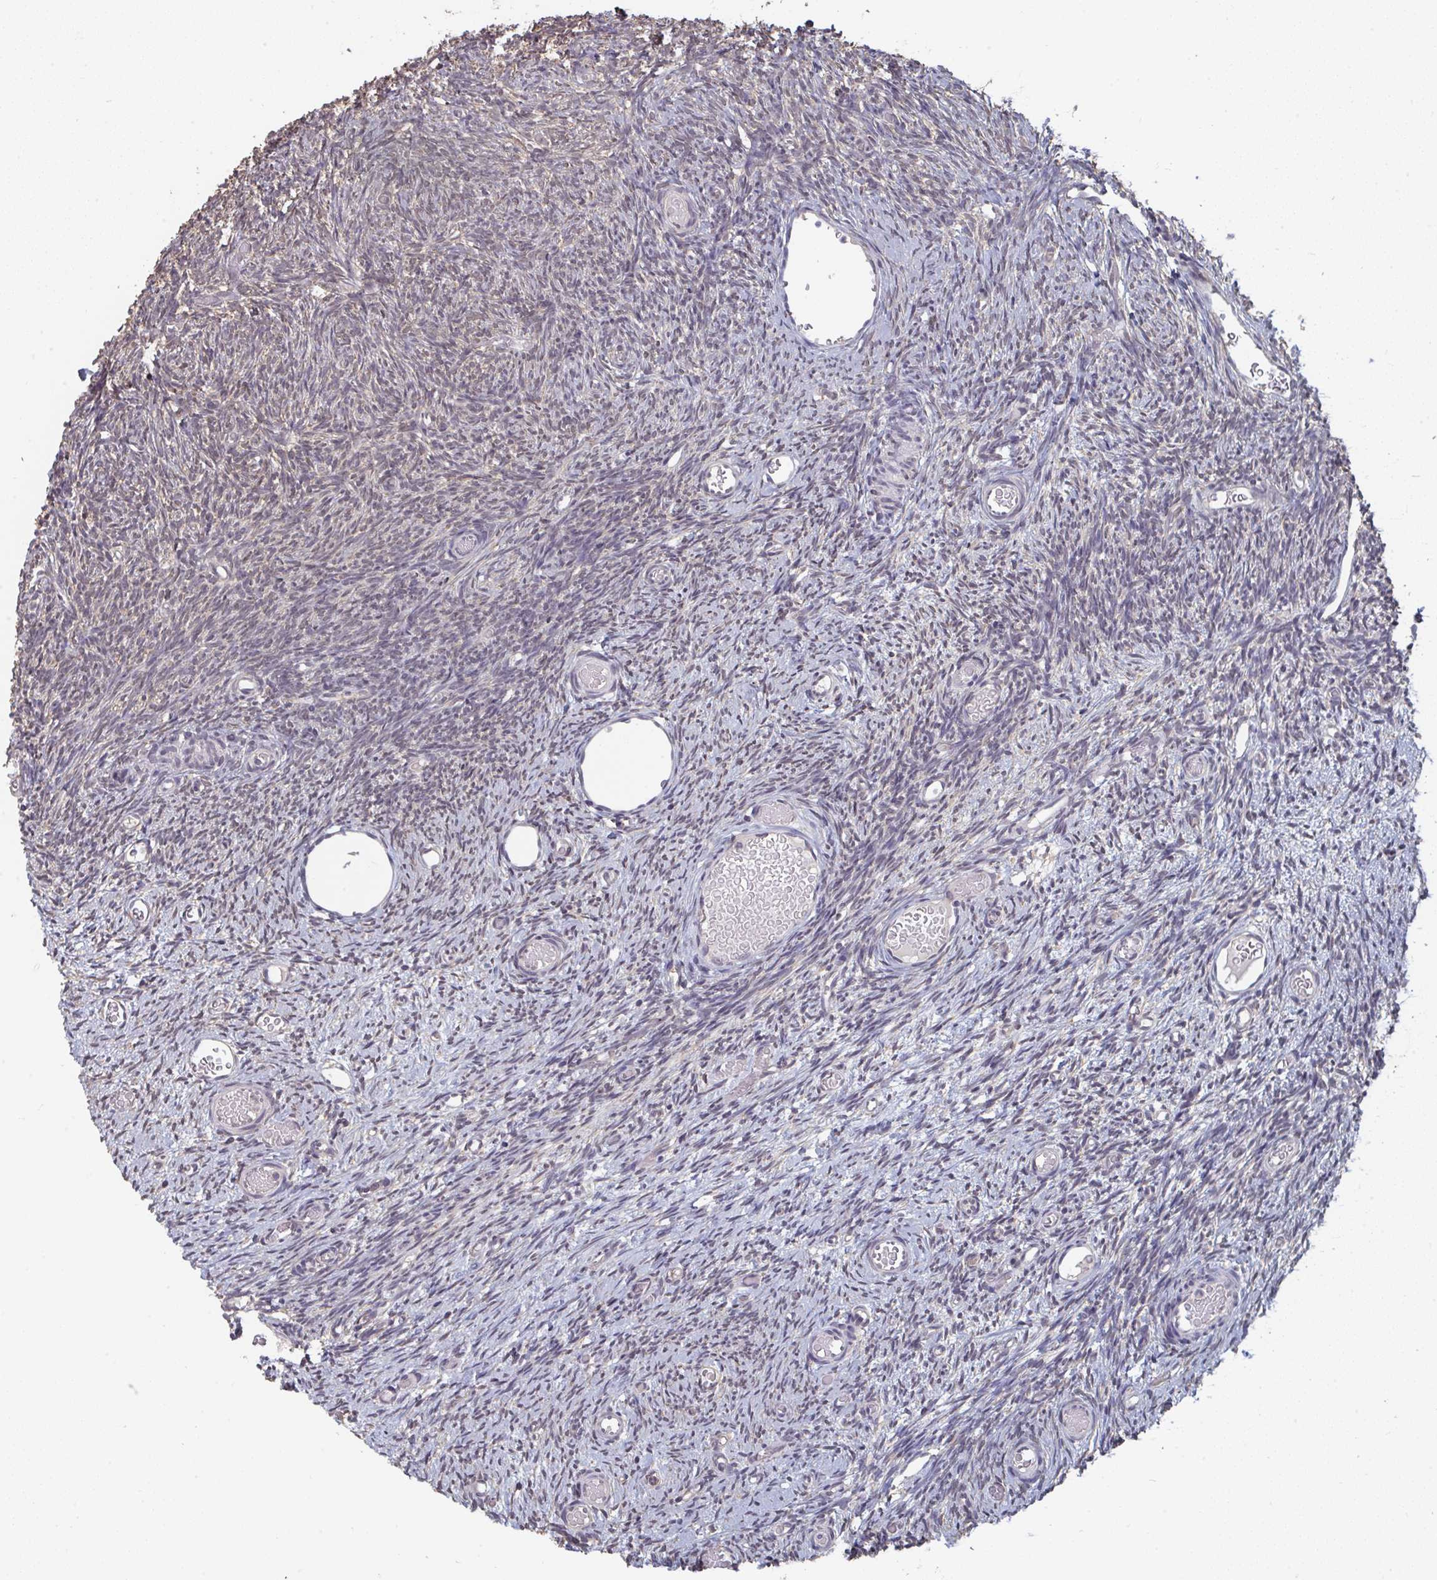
{"staining": {"intensity": "weak", "quantity": "<25%", "location": "cytoplasmic/membranous"}, "tissue": "ovary", "cell_type": "Ovarian stroma cells", "image_type": "normal", "snomed": [{"axis": "morphology", "description": "Normal tissue, NOS"}, {"axis": "topography", "description": "Ovary"}], "caption": "High magnification brightfield microscopy of unremarkable ovary stained with DAB (3,3'-diaminobenzidine) (brown) and counterstained with hematoxylin (blue): ovarian stroma cells show no significant positivity.", "gene": "LIX1", "patient": {"sex": "female", "age": 39}}